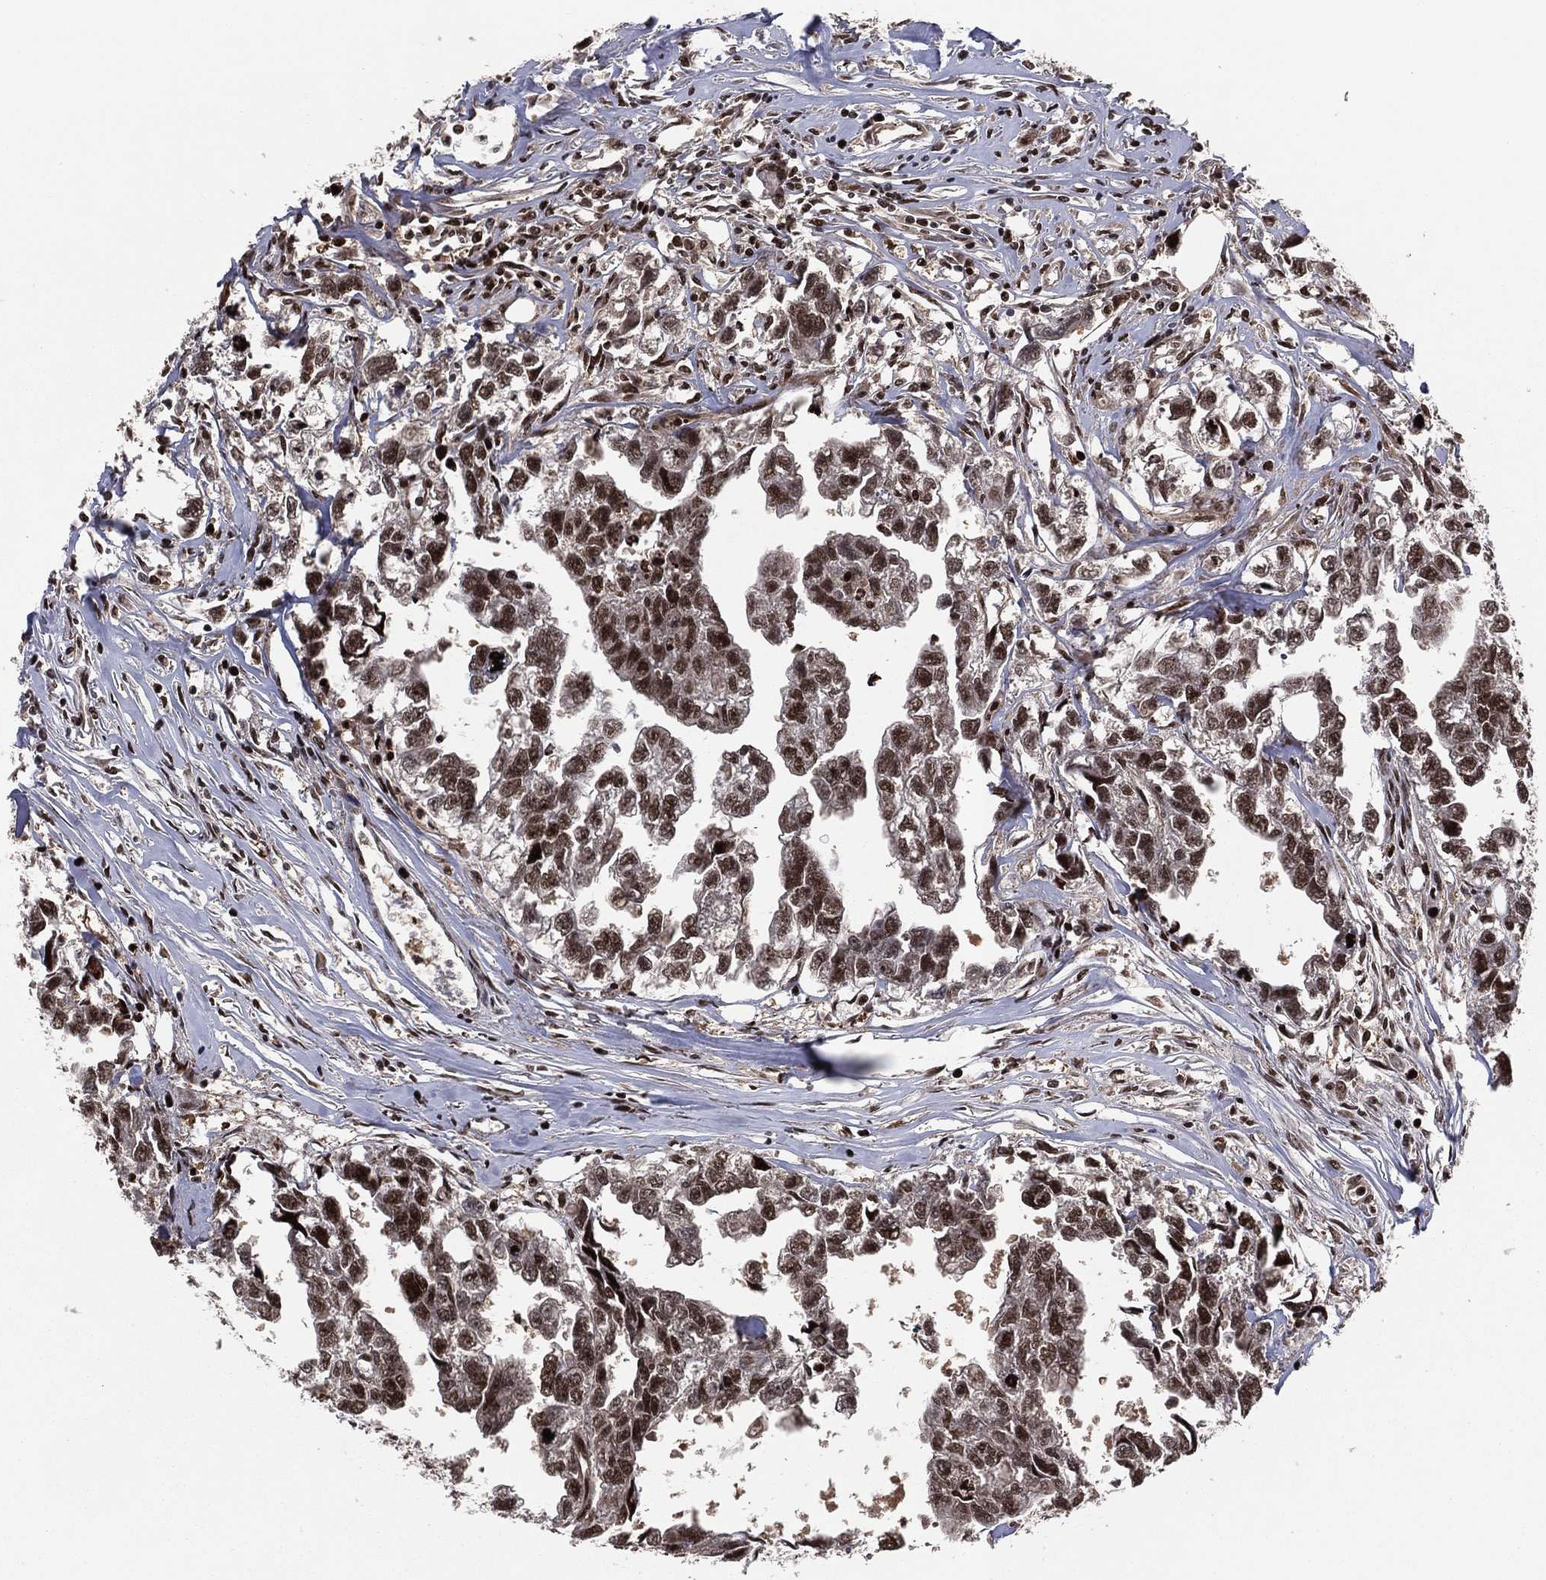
{"staining": {"intensity": "strong", "quantity": ">75%", "location": "nuclear"}, "tissue": "testis cancer", "cell_type": "Tumor cells", "image_type": "cancer", "snomed": [{"axis": "morphology", "description": "Carcinoma, Embryonal, NOS"}, {"axis": "morphology", "description": "Teratoma, malignant, NOS"}, {"axis": "topography", "description": "Testis"}], "caption": "Brown immunohistochemical staining in human embryonal carcinoma (testis) demonstrates strong nuclear staining in approximately >75% of tumor cells.", "gene": "PSMA1", "patient": {"sex": "male", "age": 44}}